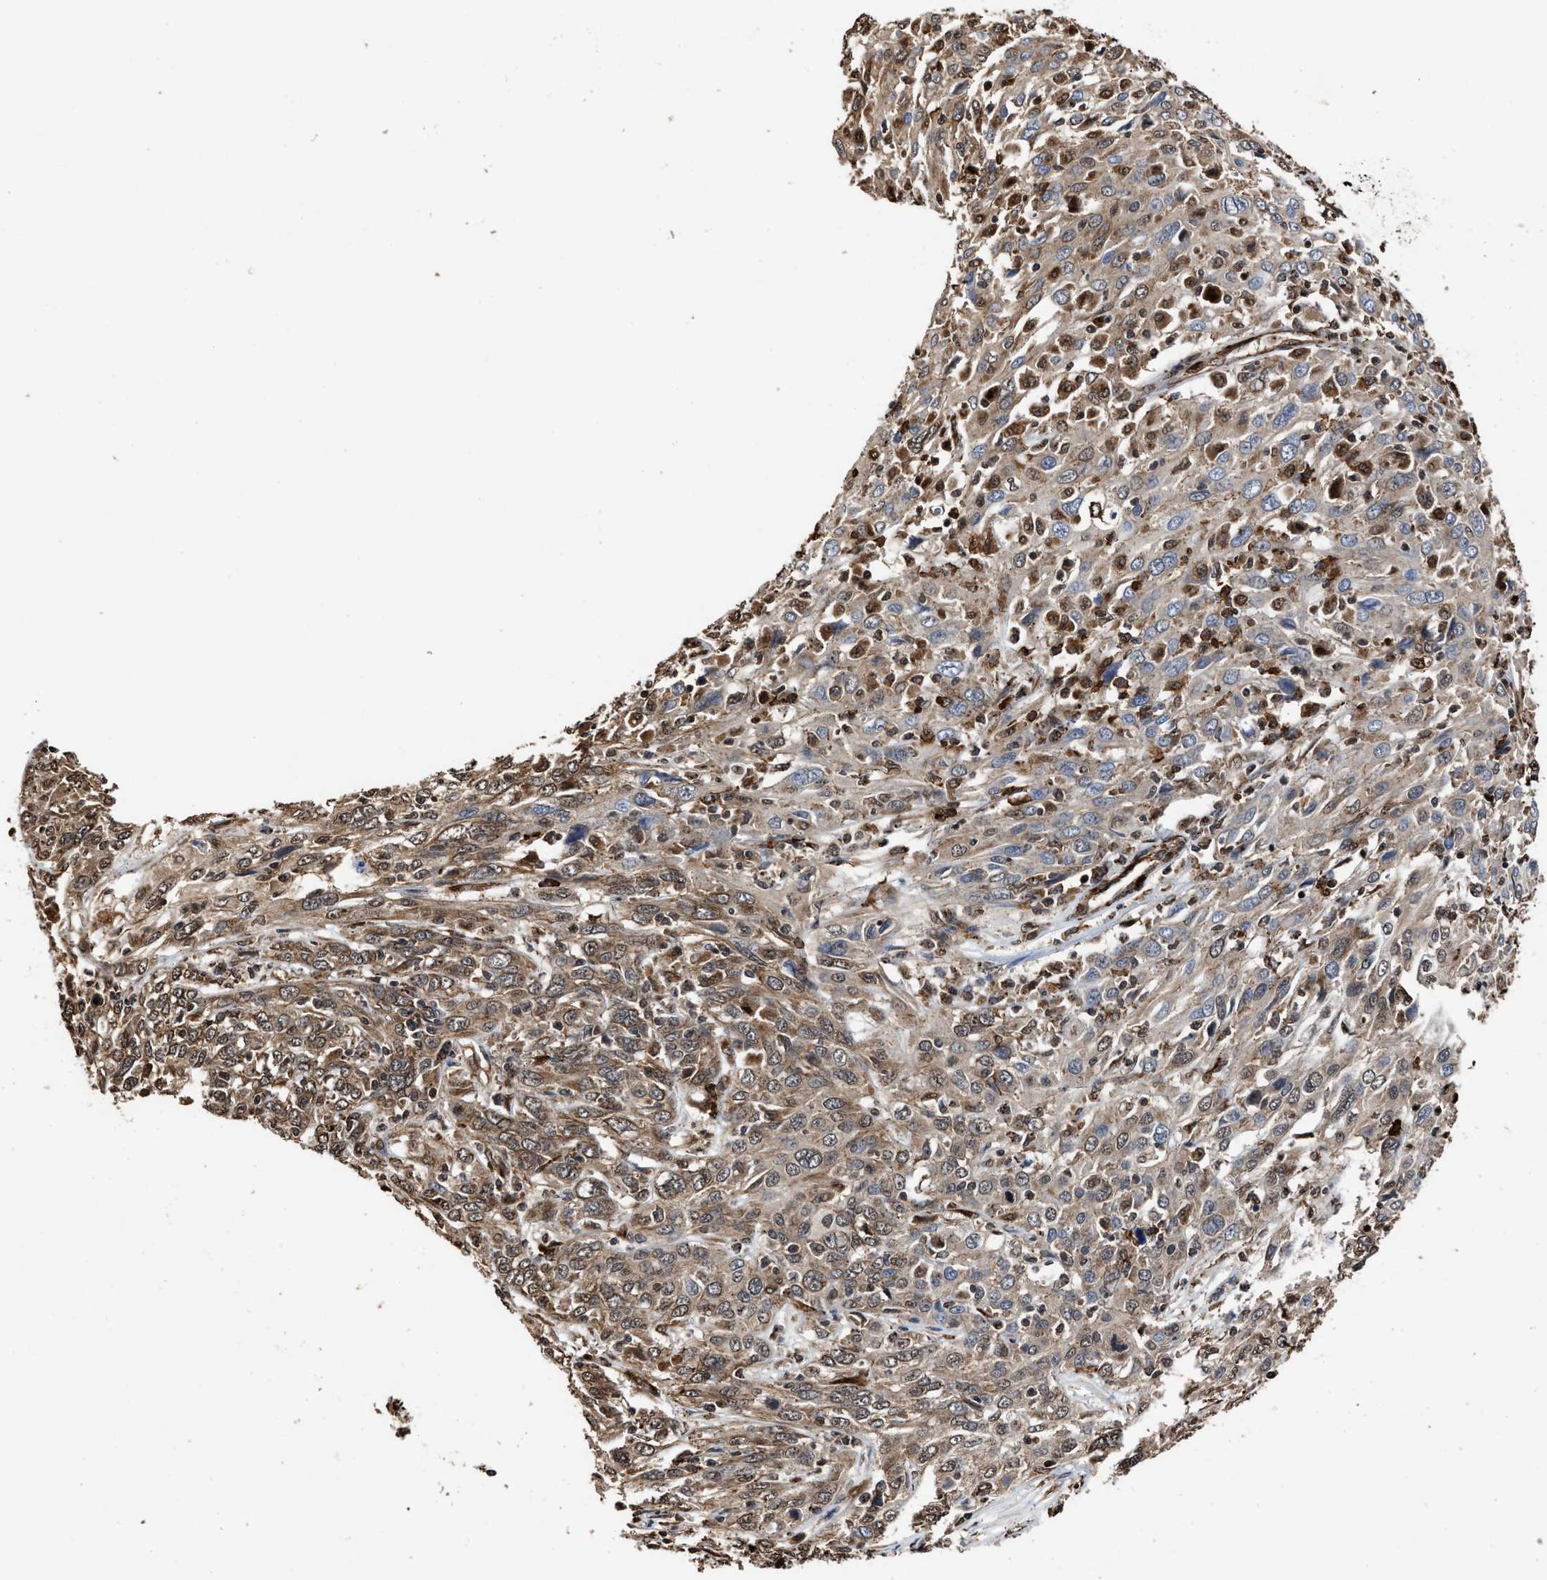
{"staining": {"intensity": "weak", "quantity": ">75%", "location": "cytoplasmic/membranous,nuclear"}, "tissue": "cervical cancer", "cell_type": "Tumor cells", "image_type": "cancer", "snomed": [{"axis": "morphology", "description": "Squamous cell carcinoma, NOS"}, {"axis": "topography", "description": "Cervix"}], "caption": "This is an image of IHC staining of cervical cancer, which shows weak positivity in the cytoplasmic/membranous and nuclear of tumor cells.", "gene": "SEPTIN2", "patient": {"sex": "female", "age": 46}}